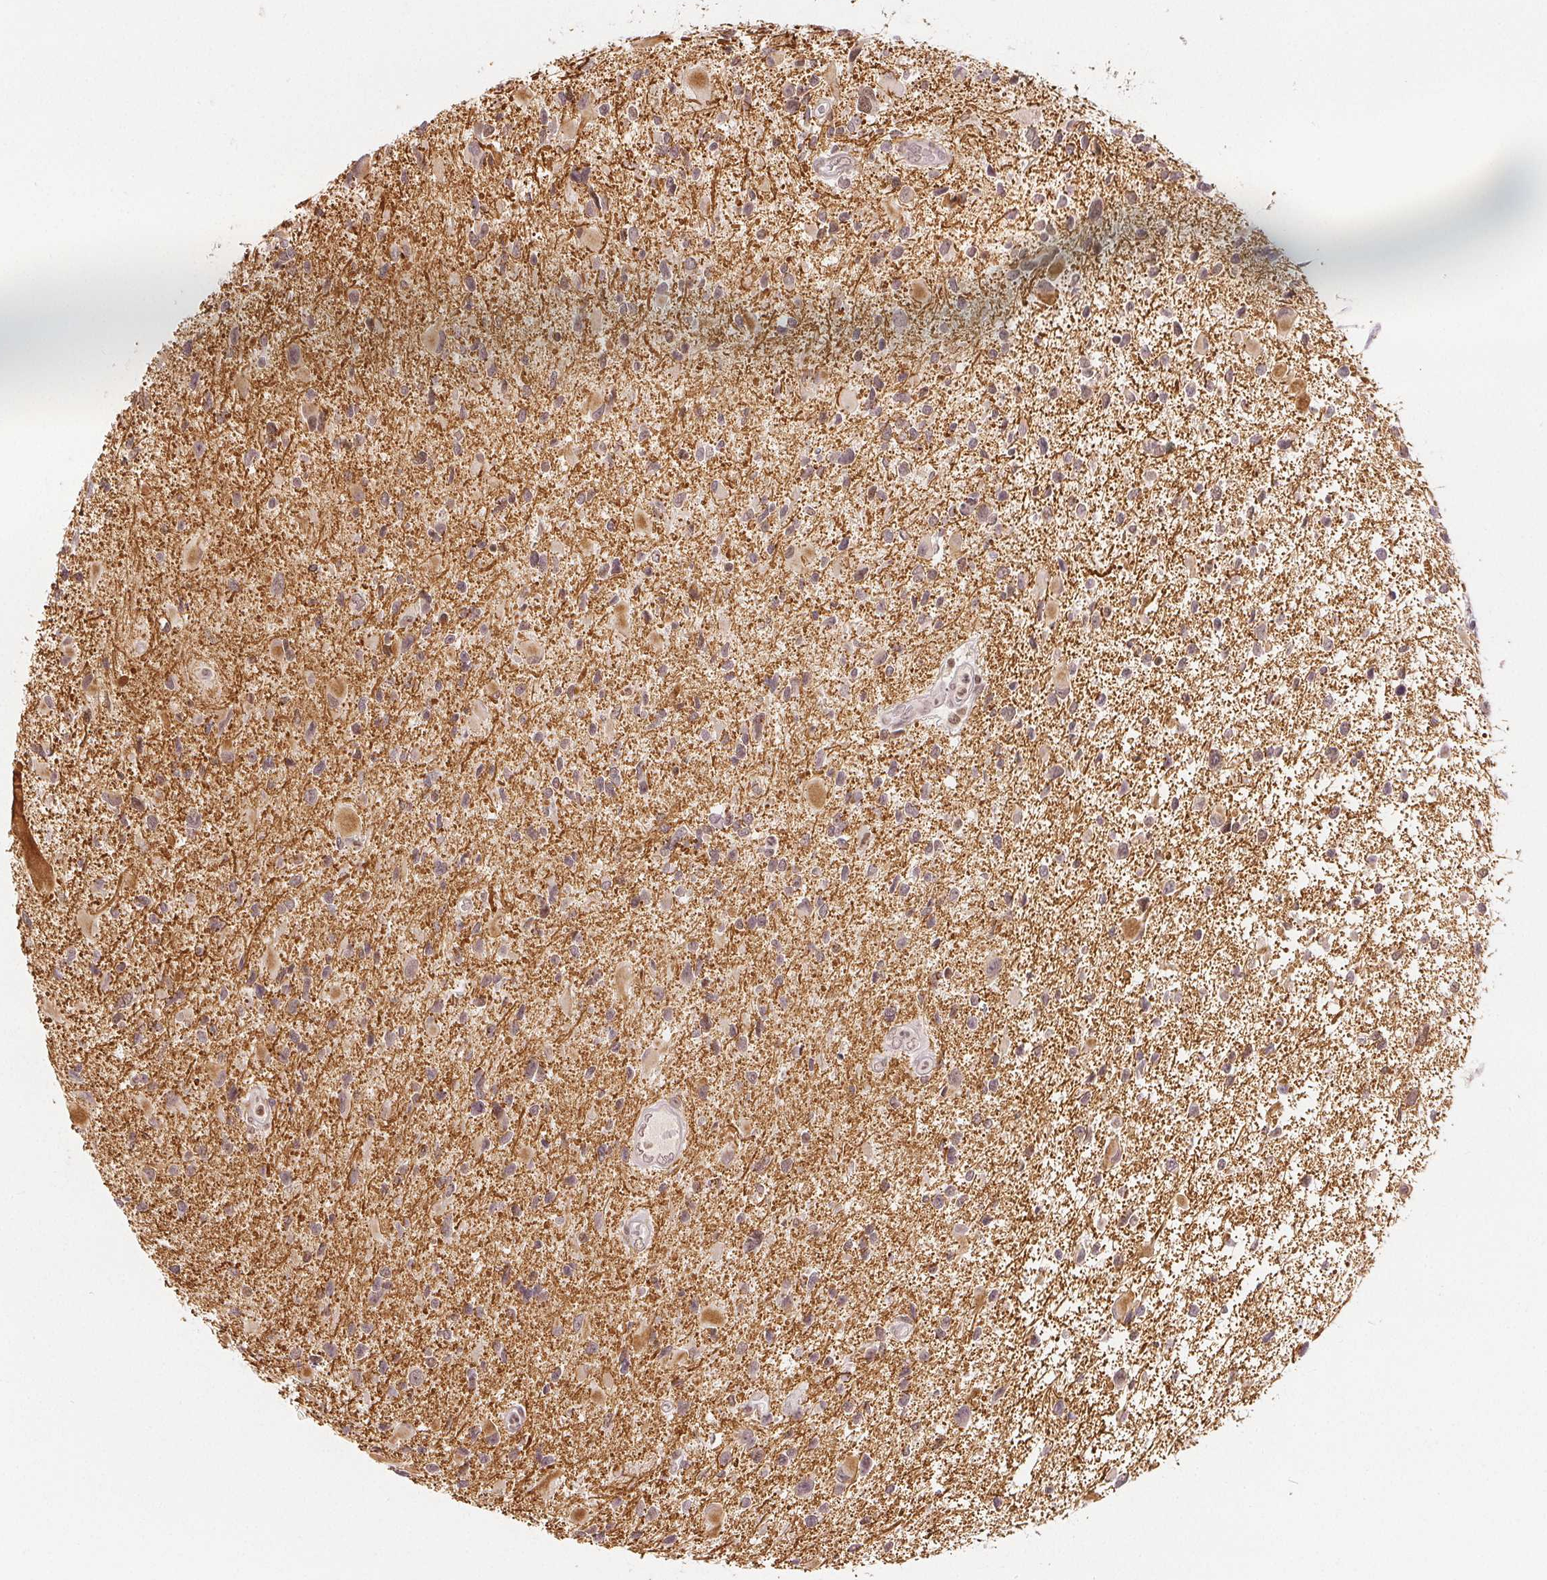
{"staining": {"intensity": "negative", "quantity": "none", "location": "none"}, "tissue": "glioma", "cell_type": "Tumor cells", "image_type": "cancer", "snomed": [{"axis": "morphology", "description": "Glioma, malignant, Low grade"}, {"axis": "topography", "description": "Brain"}], "caption": "Micrograph shows no significant protein staining in tumor cells of glioma.", "gene": "DEK", "patient": {"sex": "female", "age": 32}}